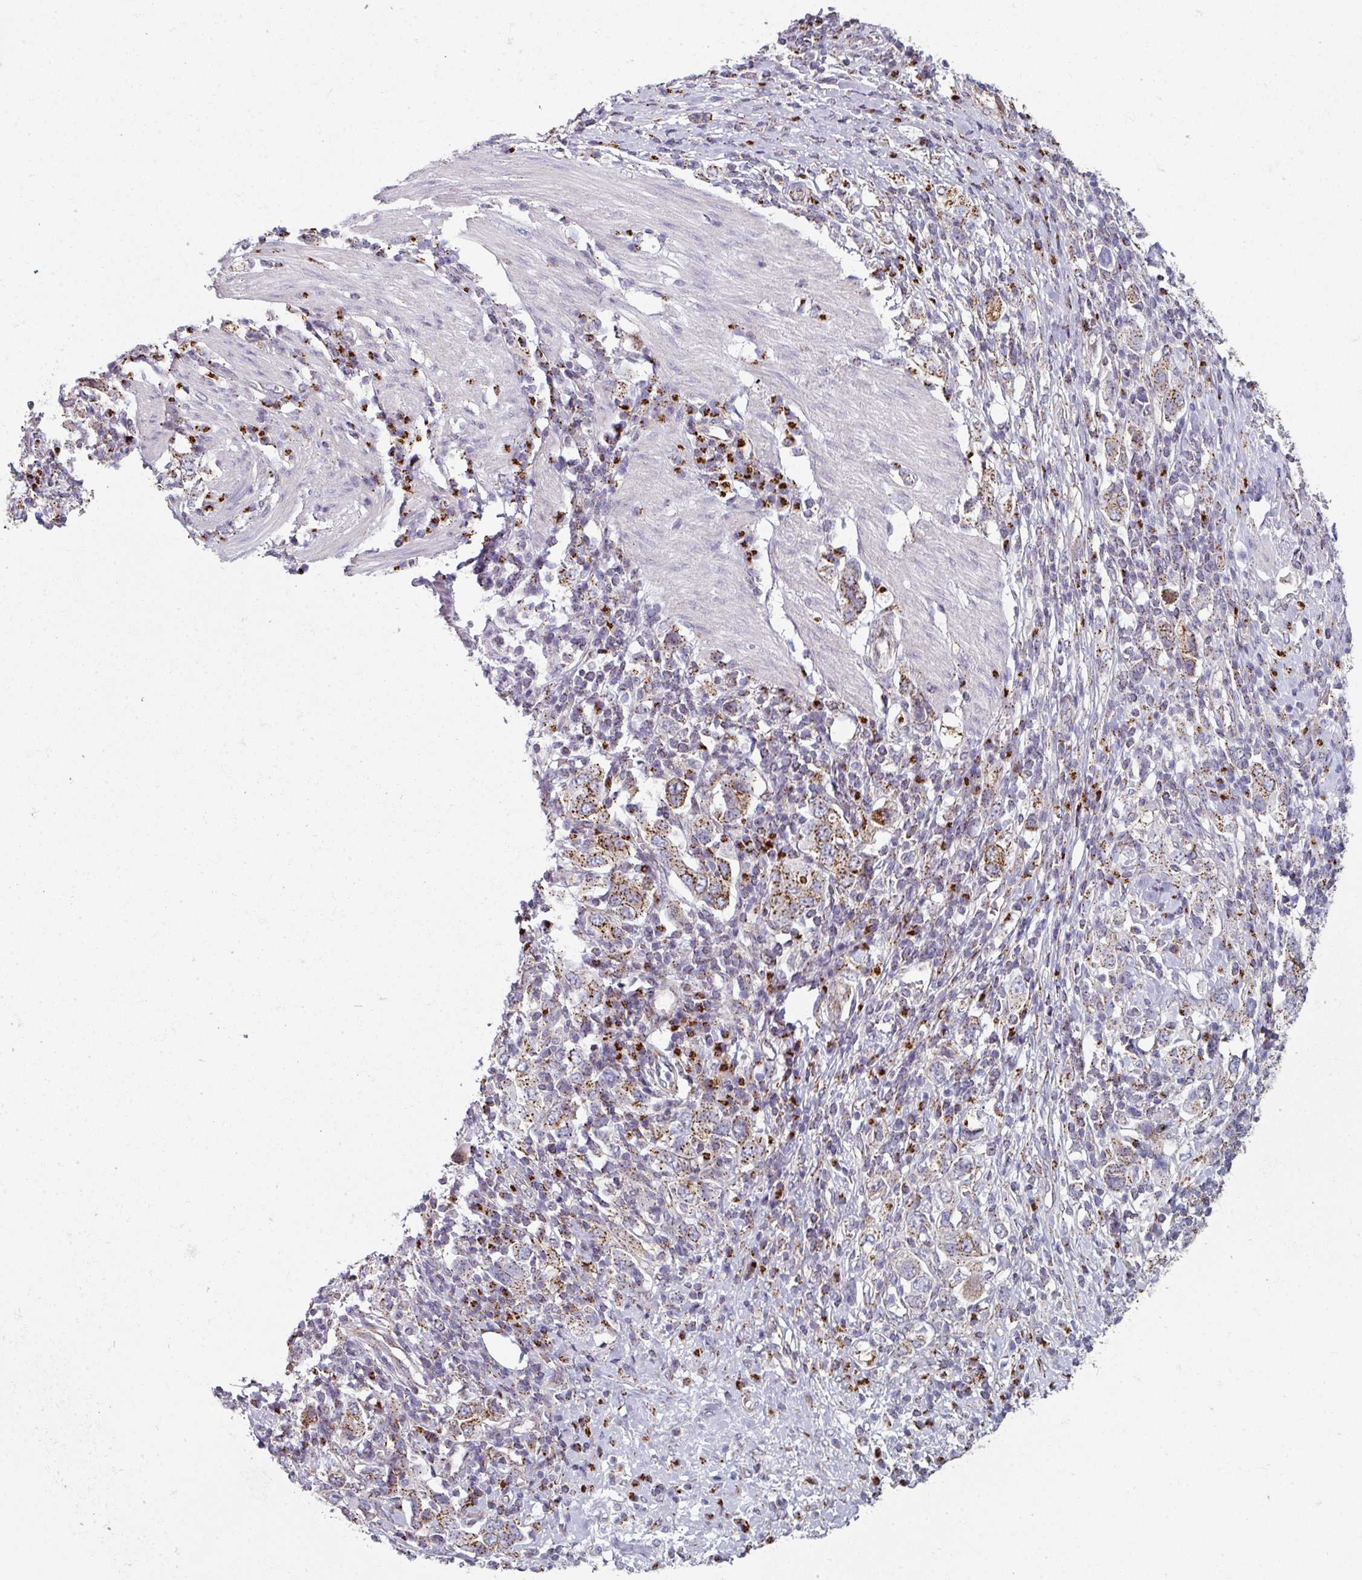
{"staining": {"intensity": "strong", "quantity": ">75%", "location": "cytoplasmic/membranous"}, "tissue": "stomach cancer", "cell_type": "Tumor cells", "image_type": "cancer", "snomed": [{"axis": "morphology", "description": "Adenocarcinoma, NOS"}, {"axis": "topography", "description": "Stomach, upper"}, {"axis": "topography", "description": "Stomach"}], "caption": "IHC (DAB (3,3'-diaminobenzidine)) staining of human stomach adenocarcinoma displays strong cytoplasmic/membranous protein staining in about >75% of tumor cells. (brown staining indicates protein expression, while blue staining denotes nuclei).", "gene": "CCDC85B", "patient": {"sex": "male", "age": 62}}